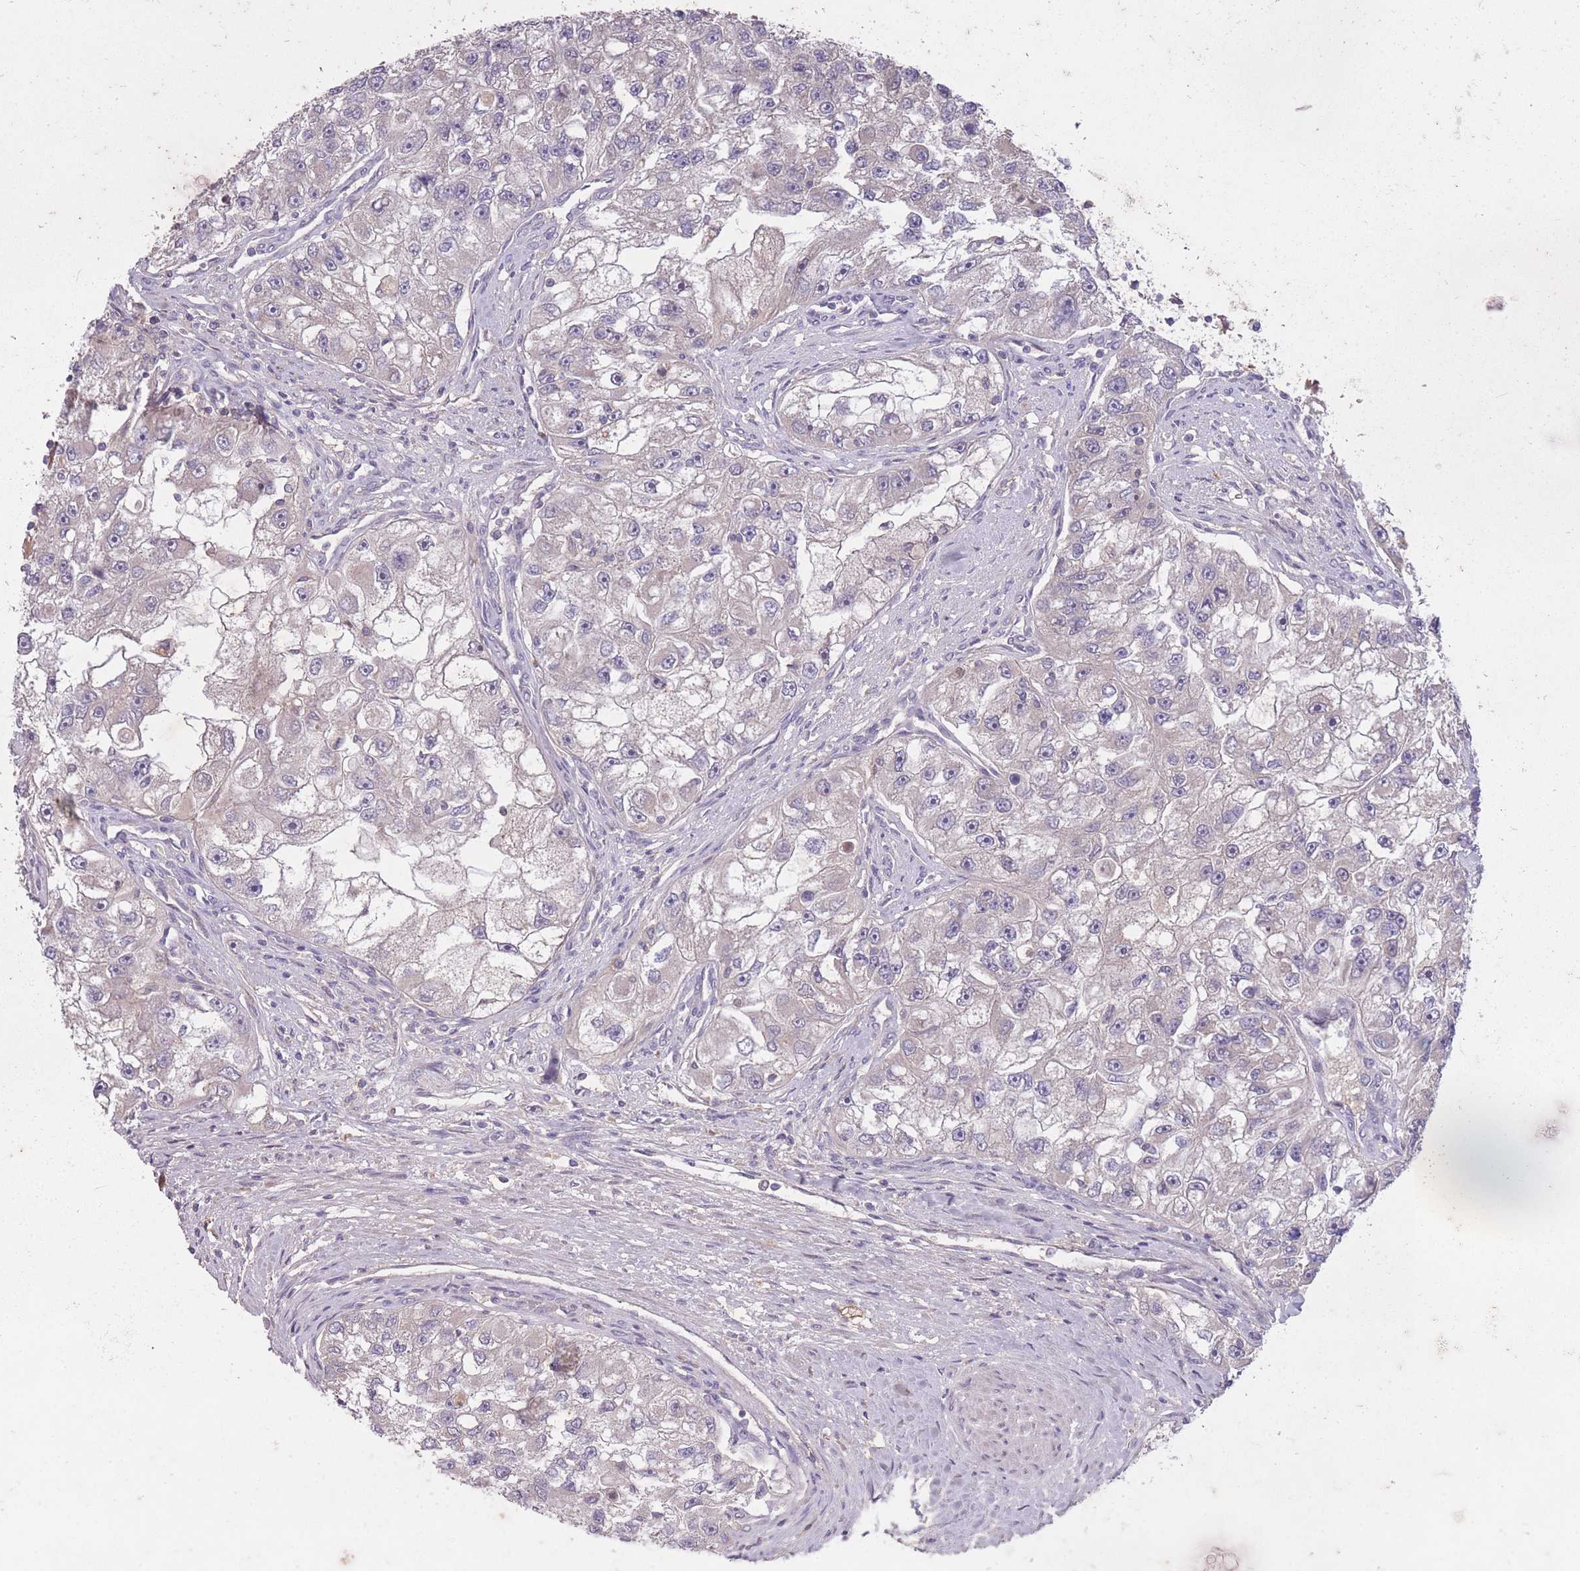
{"staining": {"intensity": "negative", "quantity": "none", "location": "none"}, "tissue": "renal cancer", "cell_type": "Tumor cells", "image_type": "cancer", "snomed": [{"axis": "morphology", "description": "Adenocarcinoma, NOS"}, {"axis": "topography", "description": "Kidney"}], "caption": "Immunohistochemical staining of human renal cancer (adenocarcinoma) reveals no significant staining in tumor cells.", "gene": "OR2V2", "patient": {"sex": "male", "age": 63}}